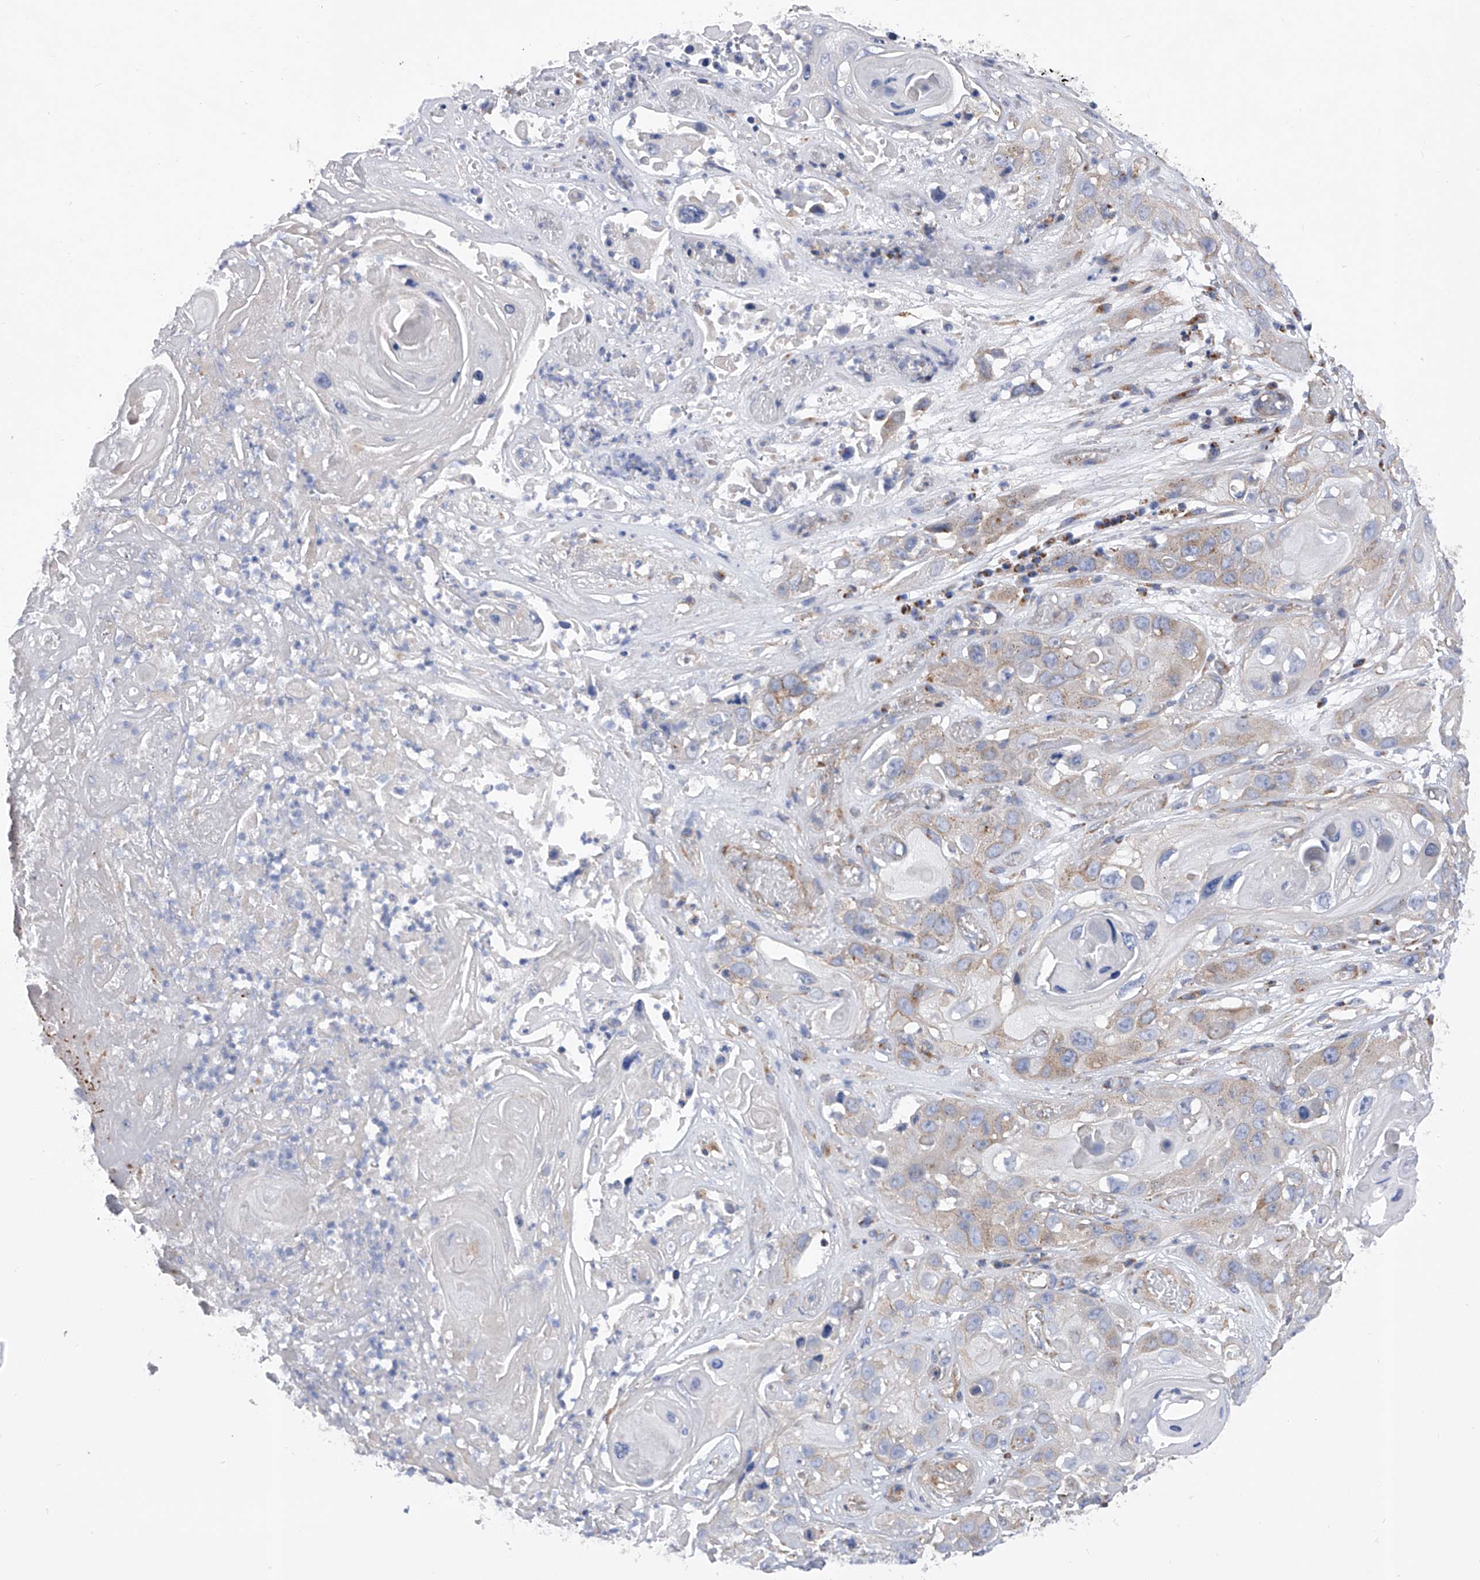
{"staining": {"intensity": "weak", "quantity": "25%-75%", "location": "cytoplasmic/membranous"}, "tissue": "skin cancer", "cell_type": "Tumor cells", "image_type": "cancer", "snomed": [{"axis": "morphology", "description": "Squamous cell carcinoma, NOS"}, {"axis": "topography", "description": "Skin"}], "caption": "Tumor cells exhibit low levels of weak cytoplasmic/membranous staining in approximately 25%-75% of cells in skin cancer (squamous cell carcinoma).", "gene": "PDSS2", "patient": {"sex": "male", "age": 55}}